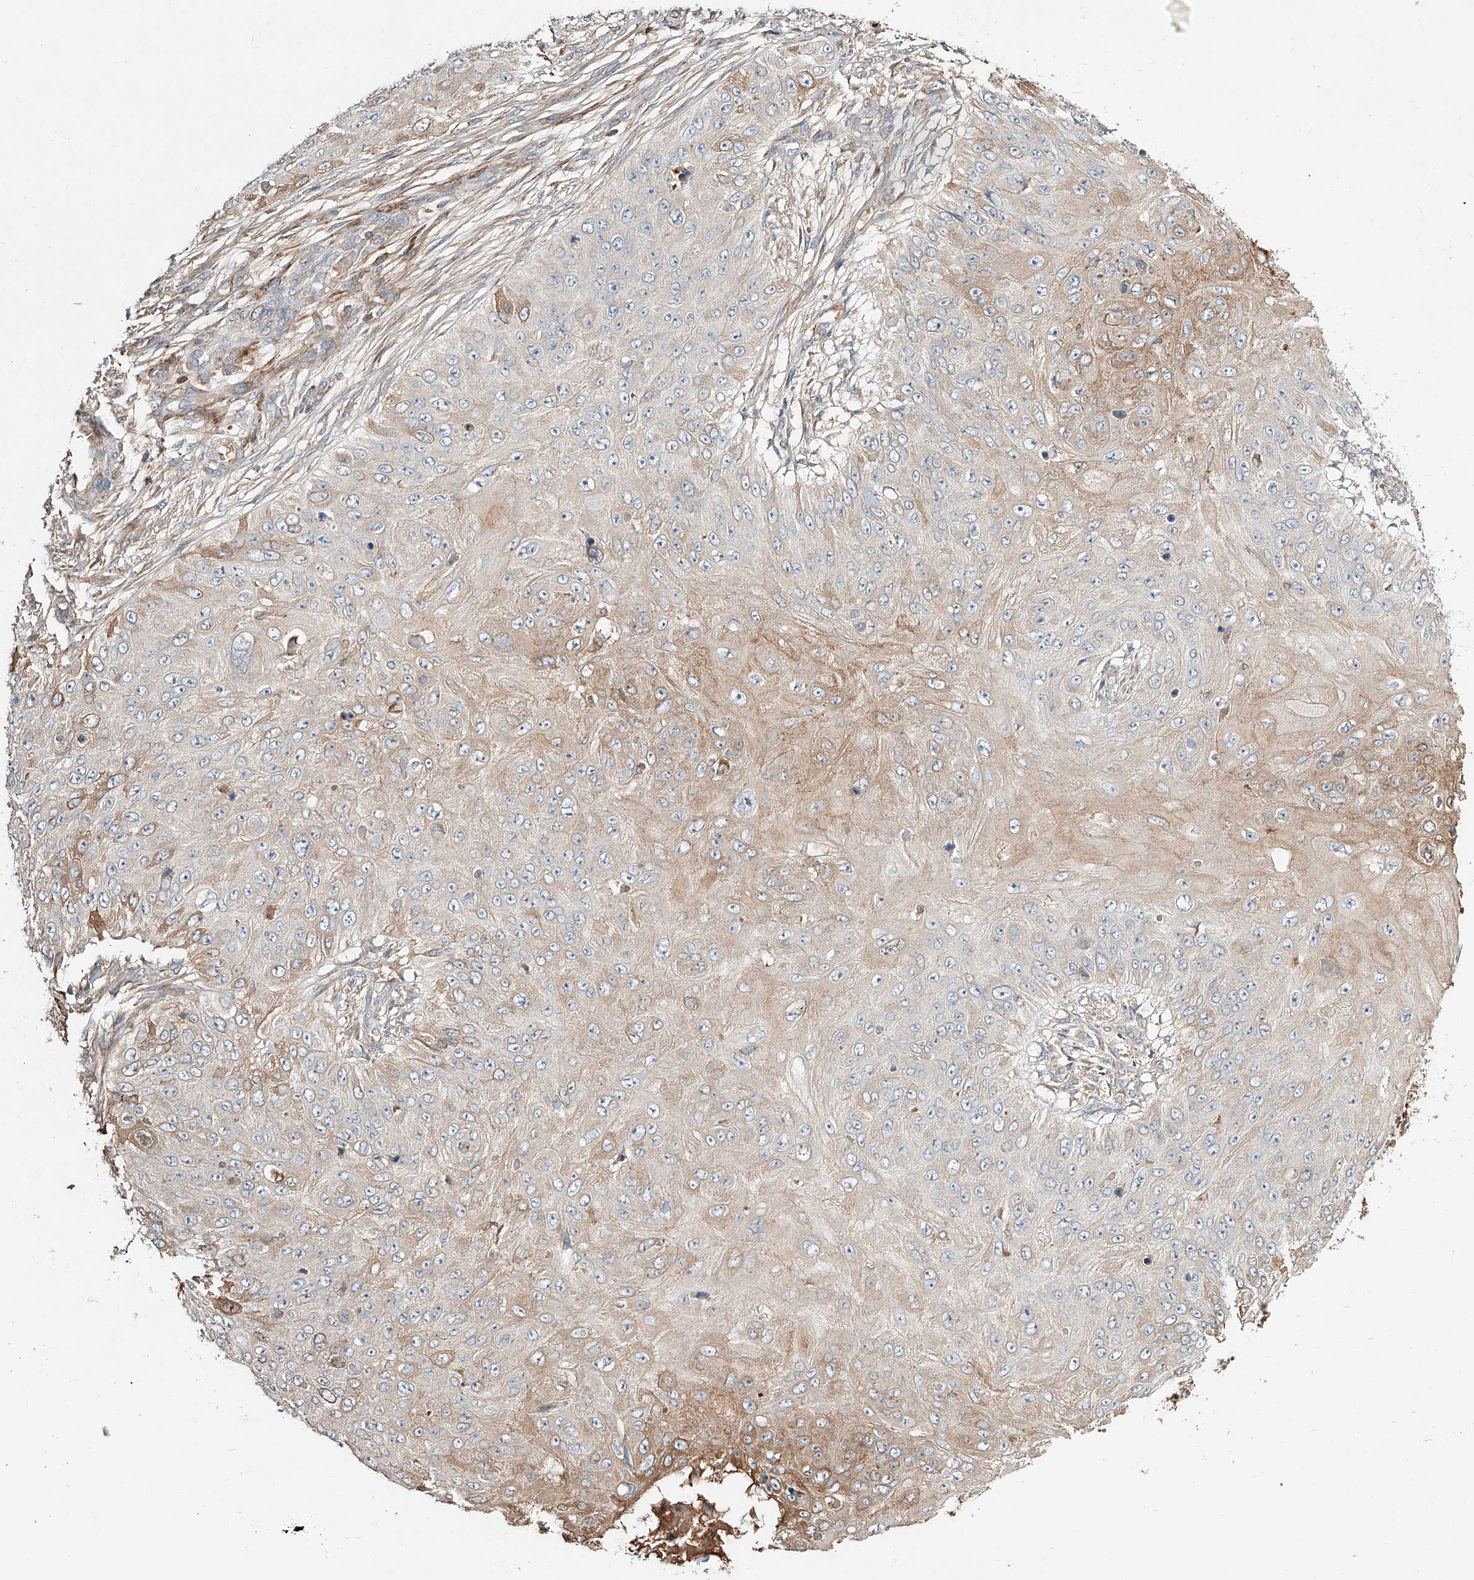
{"staining": {"intensity": "moderate", "quantity": "<25%", "location": "cytoplasmic/membranous"}, "tissue": "skin cancer", "cell_type": "Tumor cells", "image_type": "cancer", "snomed": [{"axis": "morphology", "description": "Squamous cell carcinoma, NOS"}, {"axis": "topography", "description": "Skin"}], "caption": "Tumor cells demonstrate low levels of moderate cytoplasmic/membranous positivity in approximately <25% of cells in skin cancer (squamous cell carcinoma).", "gene": "ERO1A", "patient": {"sex": "female", "age": 80}}